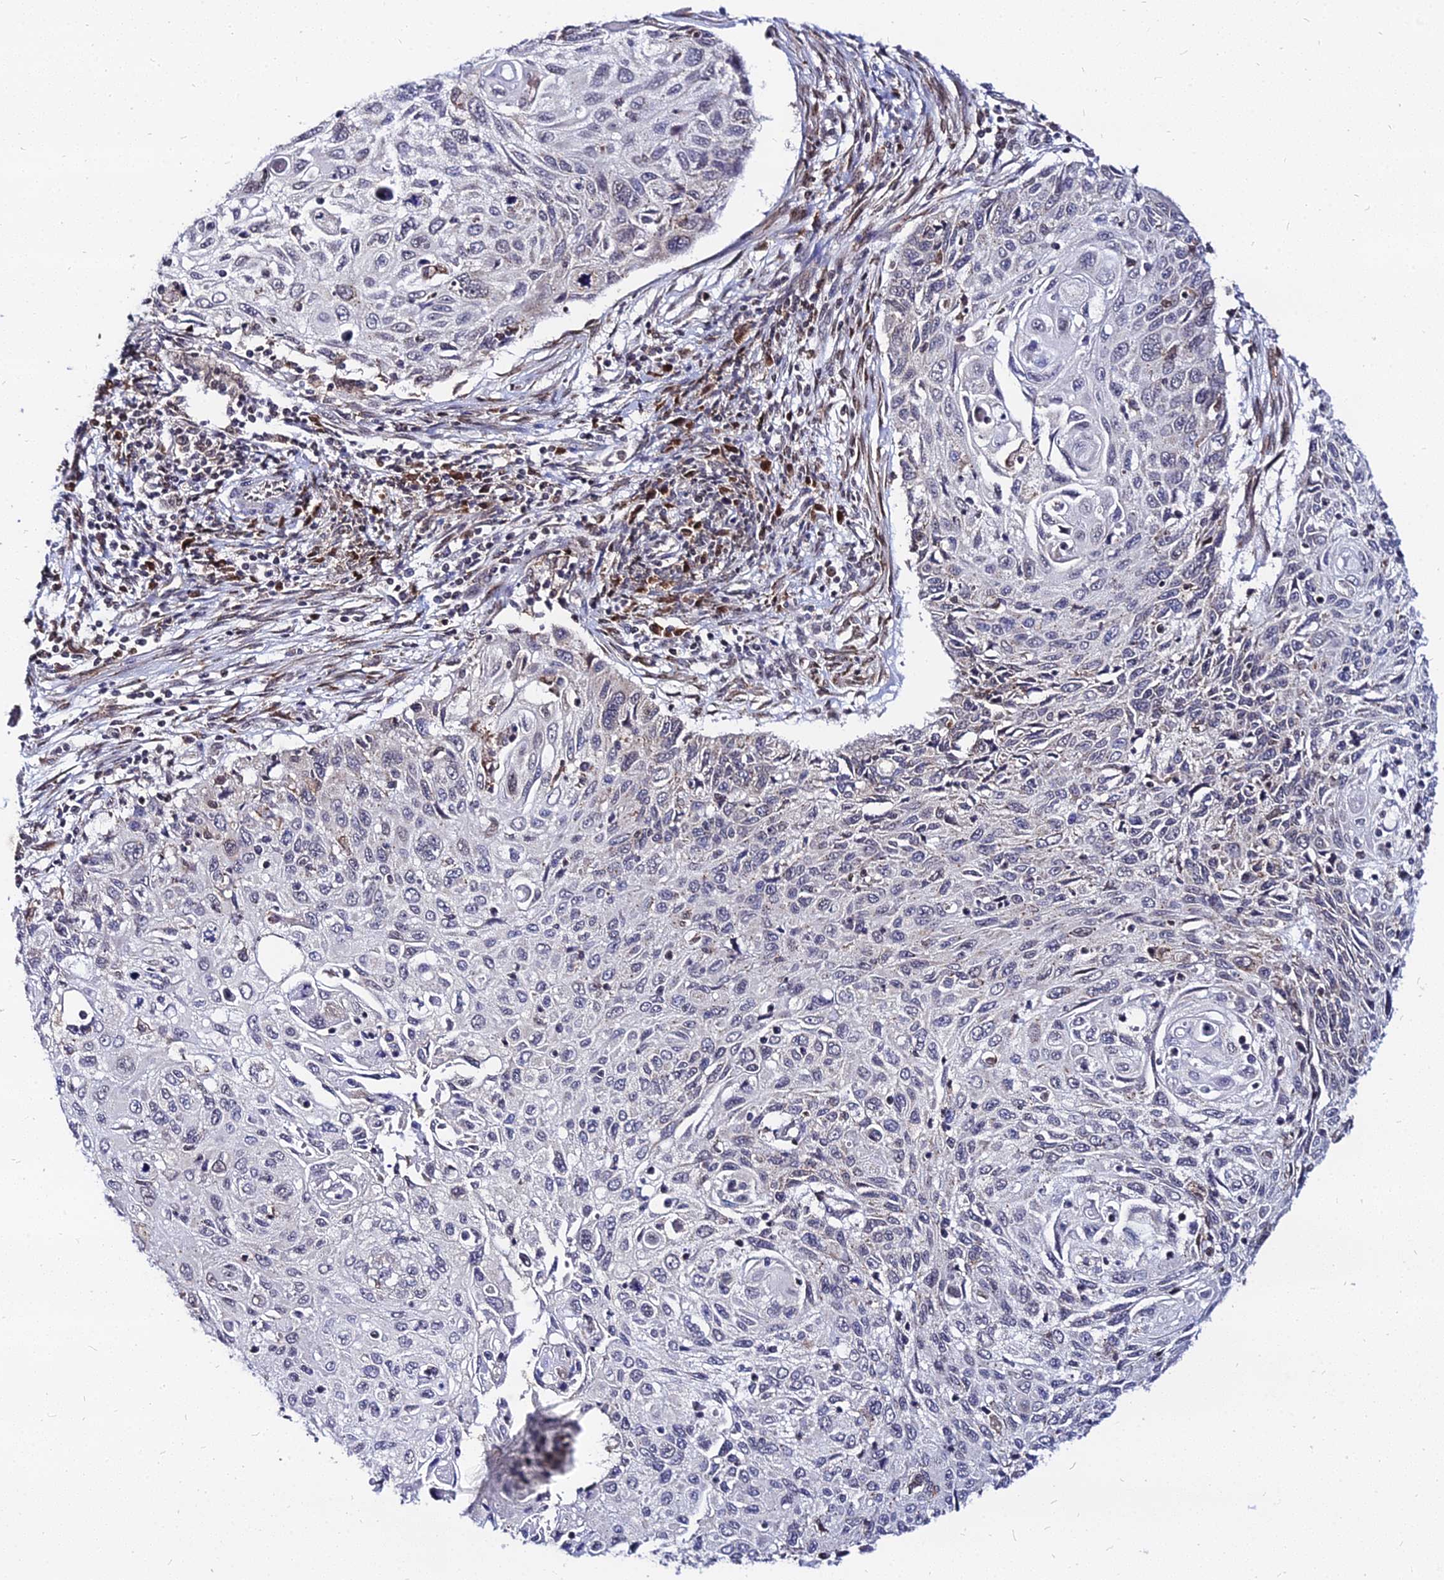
{"staining": {"intensity": "negative", "quantity": "none", "location": "none"}, "tissue": "cervical cancer", "cell_type": "Tumor cells", "image_type": "cancer", "snomed": [{"axis": "morphology", "description": "Squamous cell carcinoma, NOS"}, {"axis": "topography", "description": "Cervix"}], "caption": "High power microscopy photomicrograph of an IHC photomicrograph of cervical cancer, revealing no significant positivity in tumor cells. The staining is performed using DAB brown chromogen with nuclei counter-stained in using hematoxylin.", "gene": "RNF121", "patient": {"sex": "female", "age": 70}}